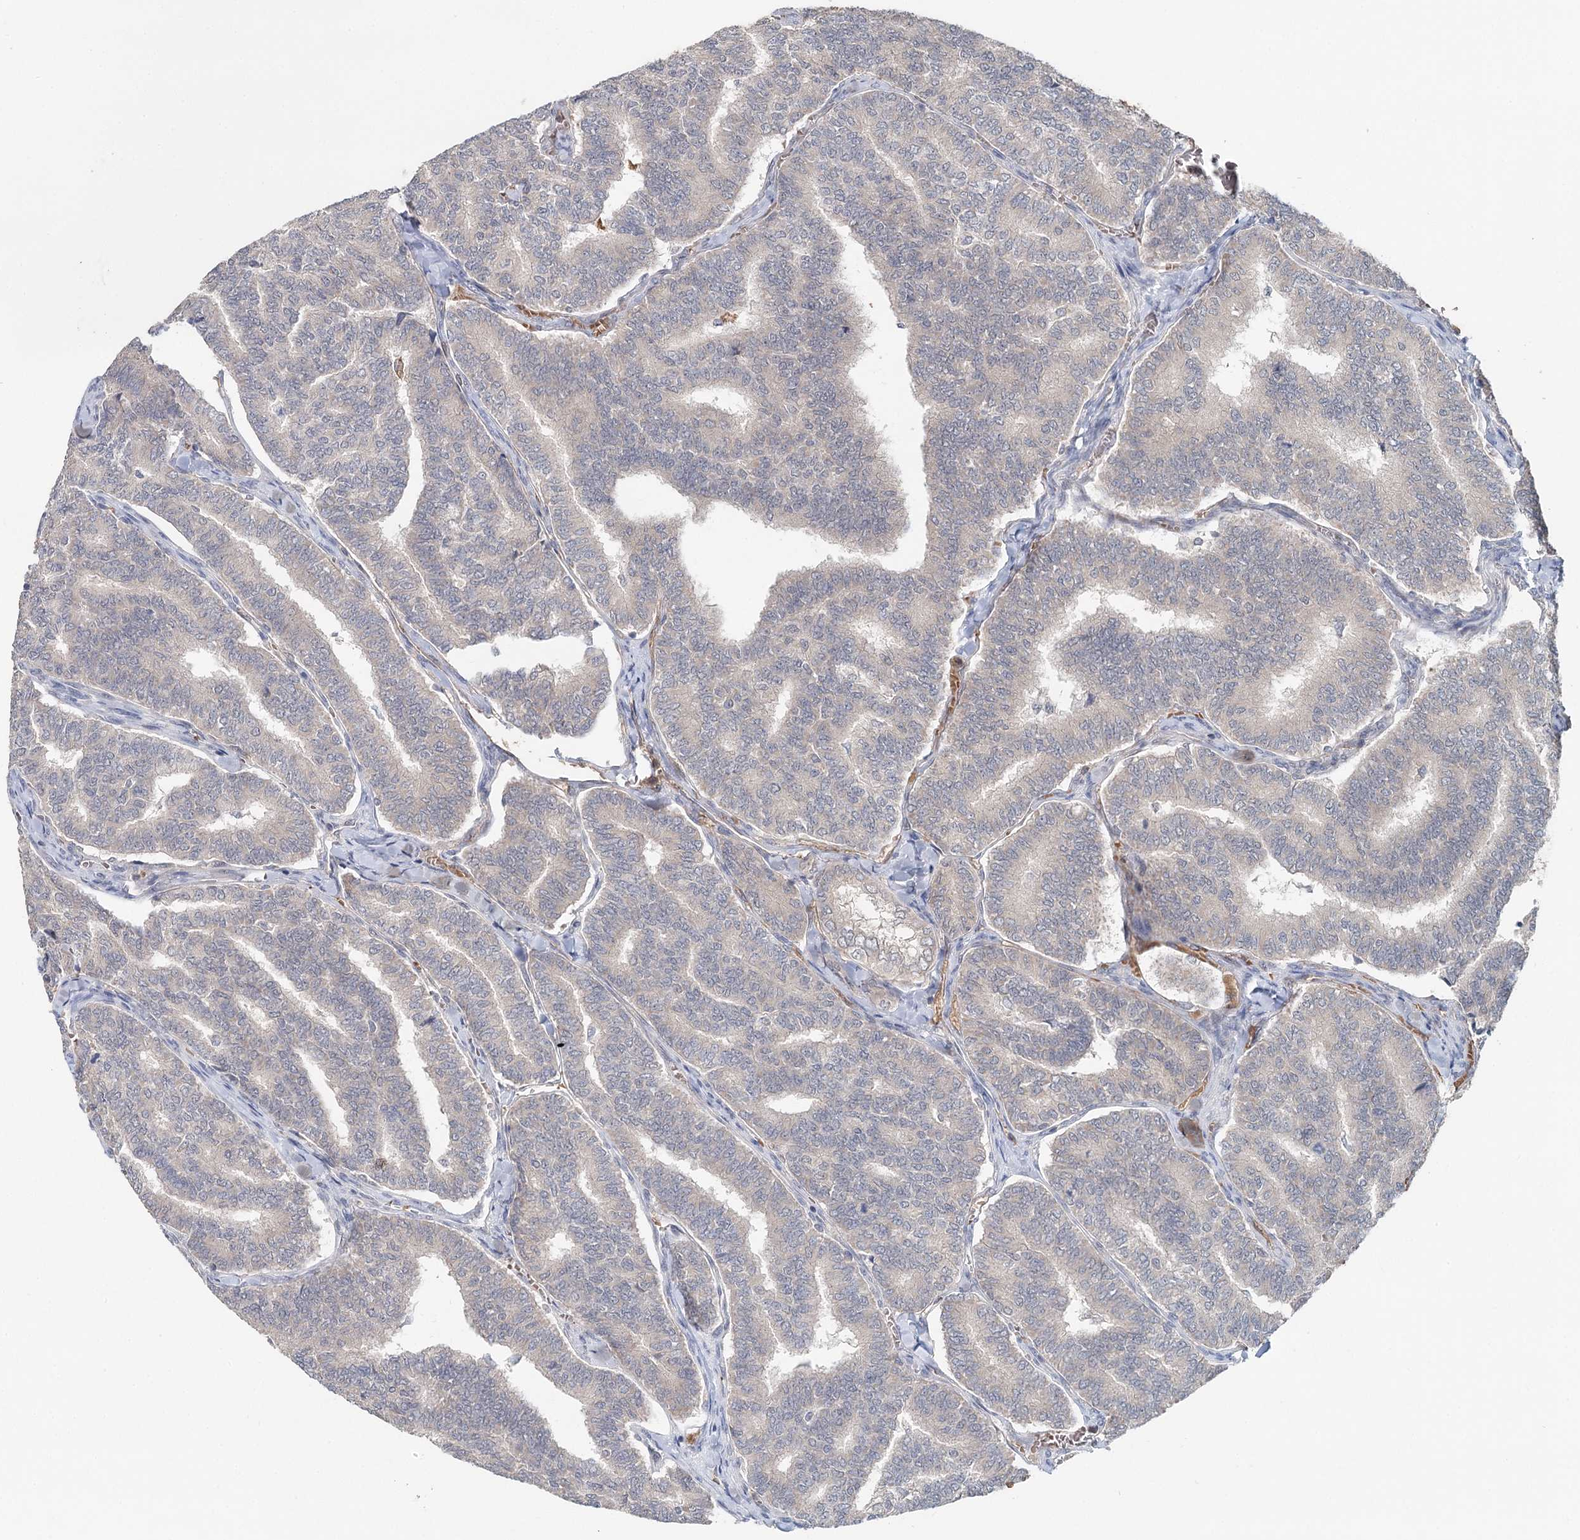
{"staining": {"intensity": "negative", "quantity": "none", "location": "none"}, "tissue": "thyroid cancer", "cell_type": "Tumor cells", "image_type": "cancer", "snomed": [{"axis": "morphology", "description": "Papillary adenocarcinoma, NOS"}, {"axis": "topography", "description": "Thyroid gland"}], "caption": "This photomicrograph is of thyroid papillary adenocarcinoma stained with immunohistochemistry (IHC) to label a protein in brown with the nuclei are counter-stained blue. There is no expression in tumor cells. (DAB immunohistochemistry (IHC) with hematoxylin counter stain).", "gene": "FBXO7", "patient": {"sex": "female", "age": 35}}